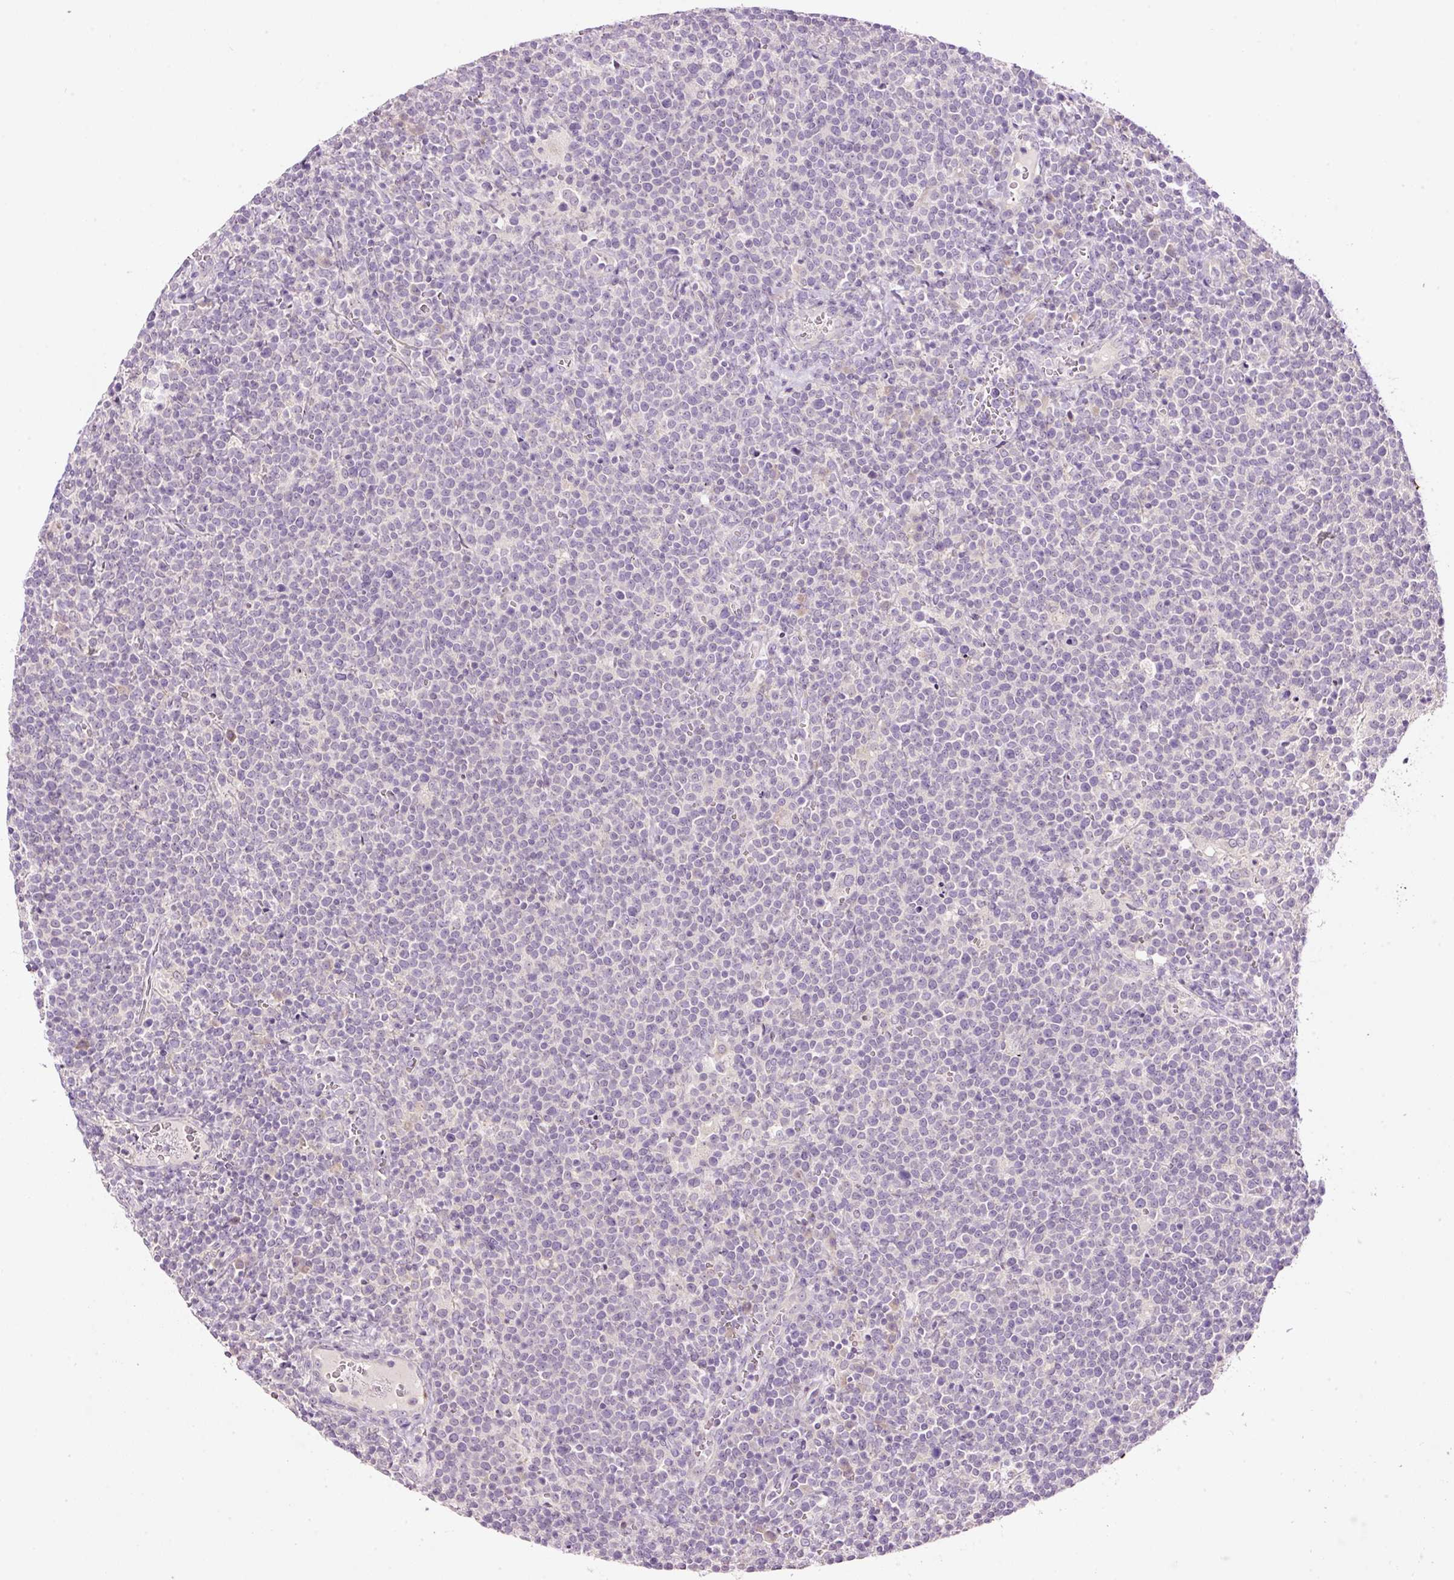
{"staining": {"intensity": "negative", "quantity": "none", "location": "none"}, "tissue": "lymphoma", "cell_type": "Tumor cells", "image_type": "cancer", "snomed": [{"axis": "morphology", "description": "Malignant lymphoma, non-Hodgkin's type, High grade"}, {"axis": "topography", "description": "Lymph node"}], "caption": "The immunohistochemistry histopathology image has no significant expression in tumor cells of high-grade malignant lymphoma, non-Hodgkin's type tissue.", "gene": "RSPO2", "patient": {"sex": "male", "age": 61}}